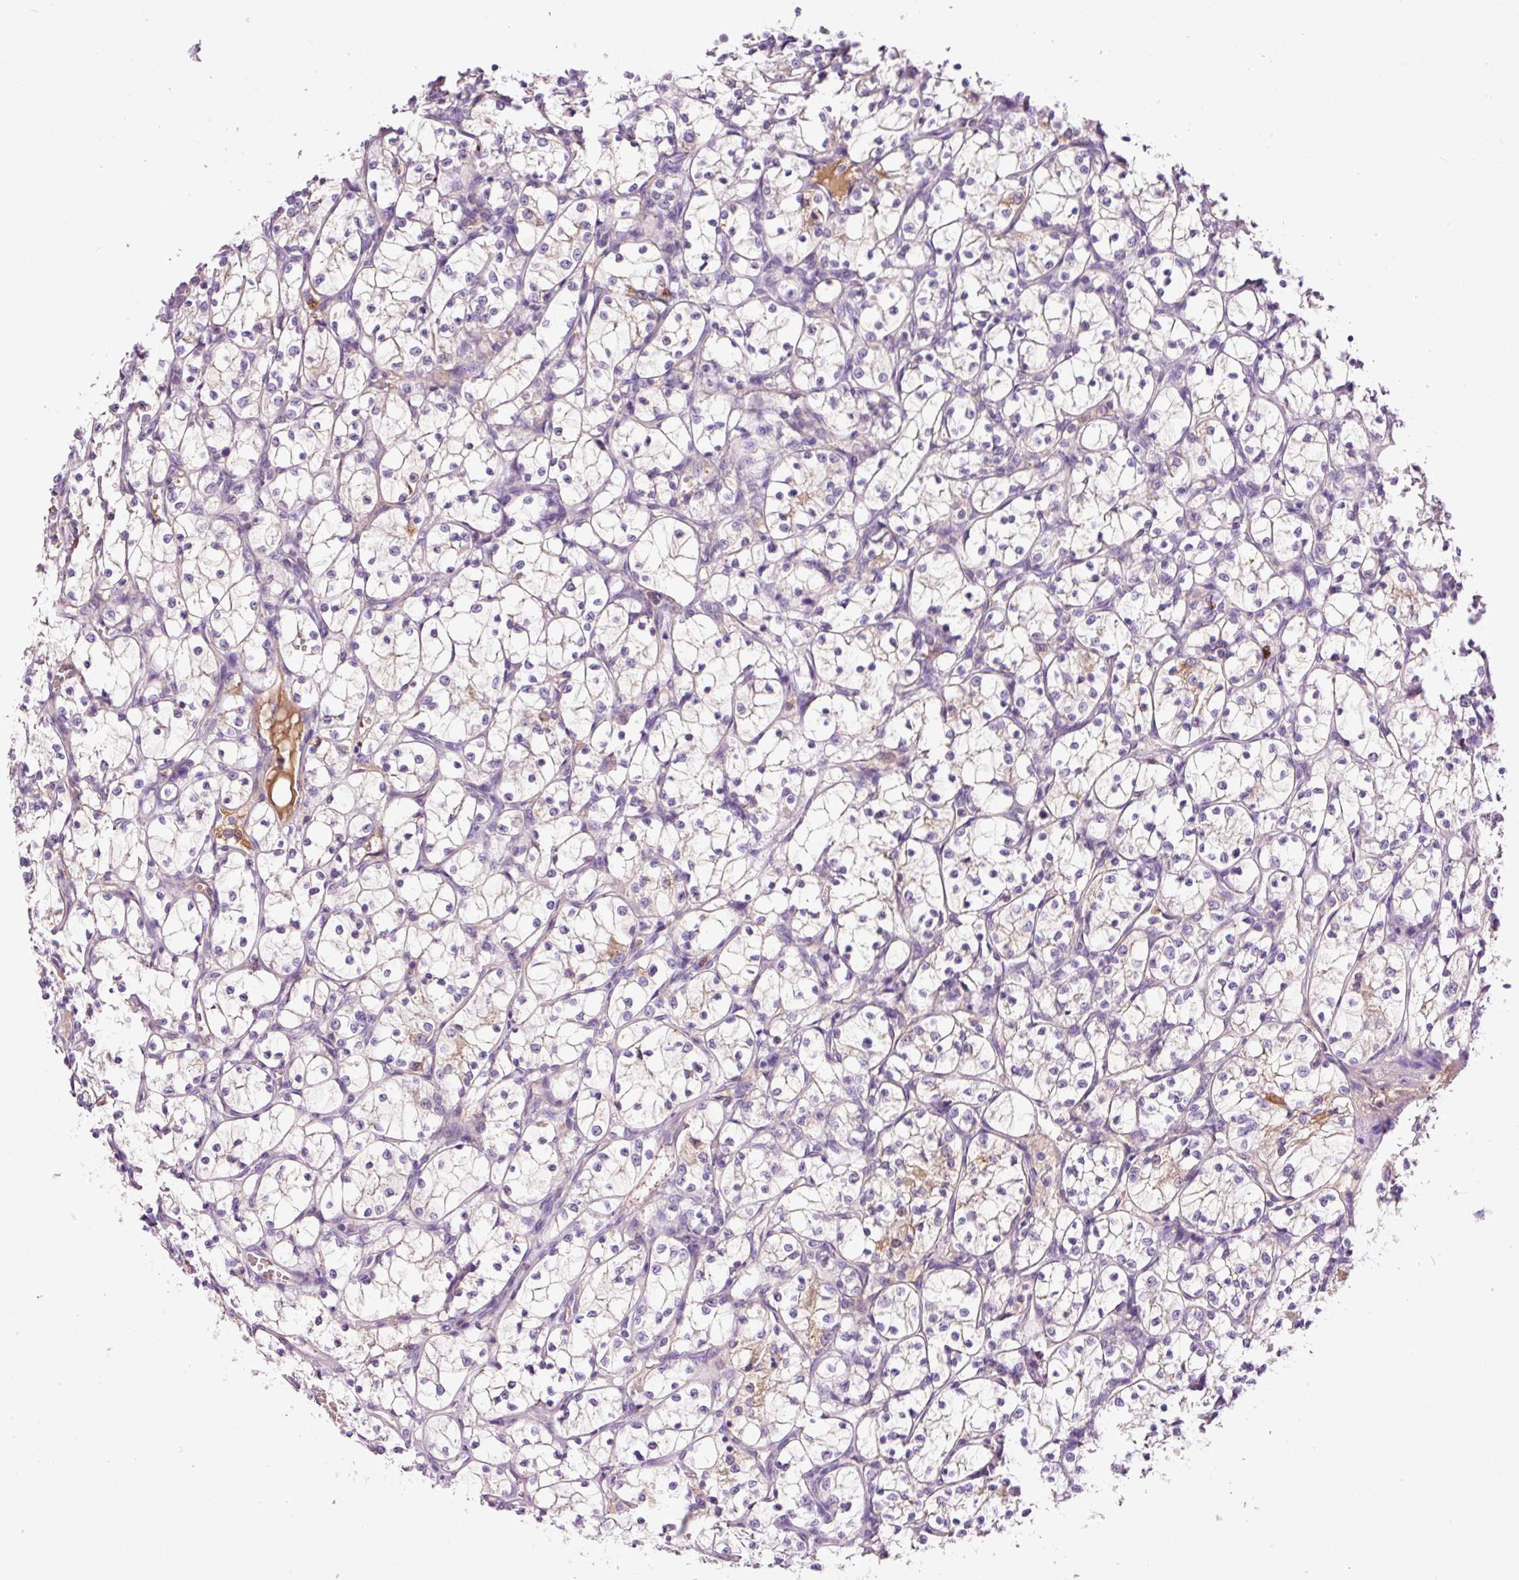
{"staining": {"intensity": "weak", "quantity": "<25%", "location": "cytoplasmic/membranous"}, "tissue": "renal cancer", "cell_type": "Tumor cells", "image_type": "cancer", "snomed": [{"axis": "morphology", "description": "Adenocarcinoma, NOS"}, {"axis": "topography", "description": "Kidney"}], "caption": "DAB (3,3'-diaminobenzidine) immunohistochemical staining of human renal adenocarcinoma displays no significant positivity in tumor cells. Brightfield microscopy of immunohistochemistry stained with DAB (3,3'-diaminobenzidine) (brown) and hematoxylin (blue), captured at high magnification.", "gene": "DPPA4", "patient": {"sex": "female", "age": 69}}